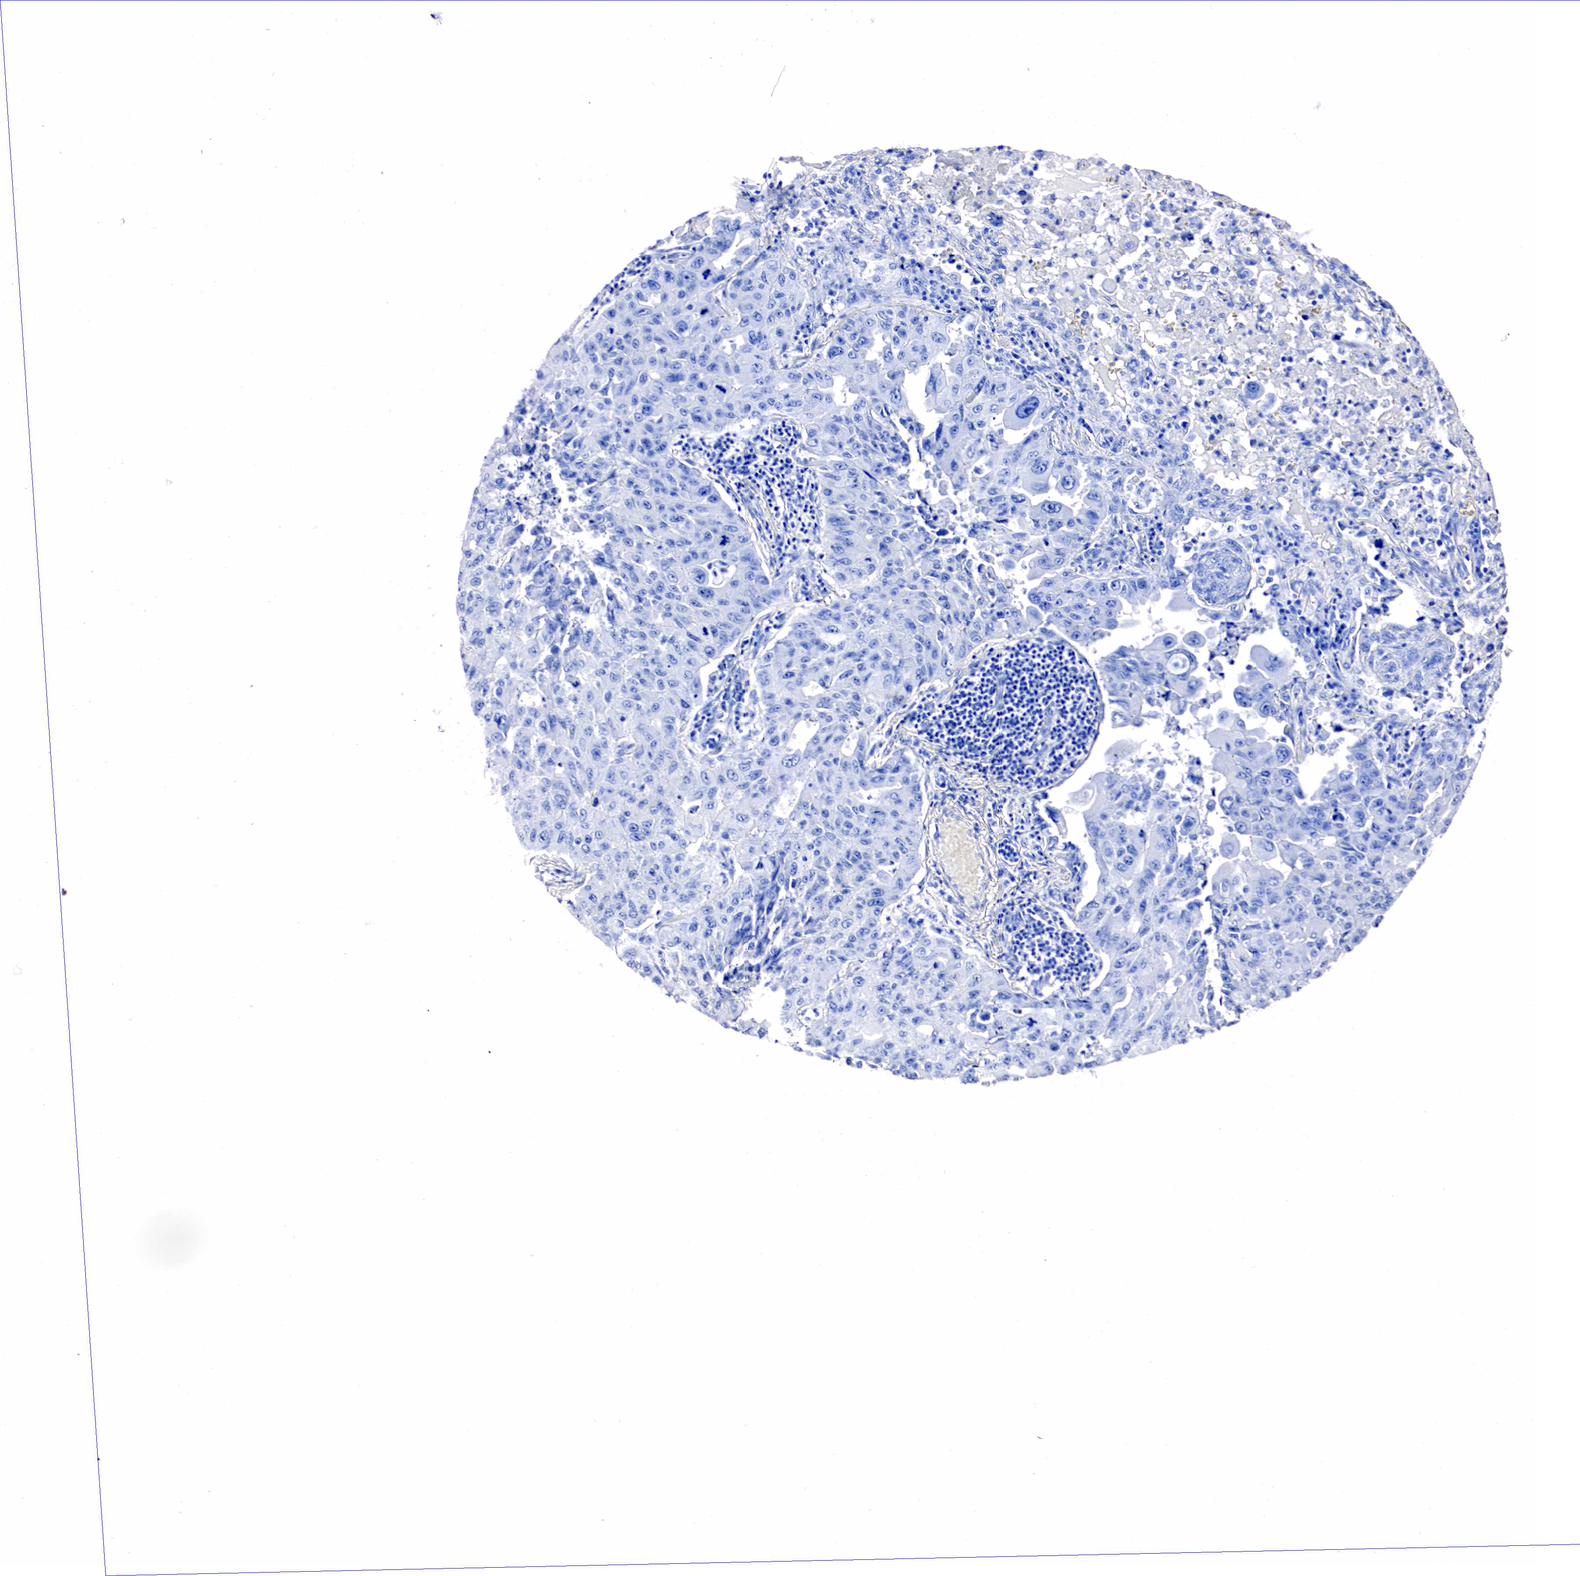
{"staining": {"intensity": "negative", "quantity": "none", "location": "none"}, "tissue": "lung cancer", "cell_type": "Tumor cells", "image_type": "cancer", "snomed": [{"axis": "morphology", "description": "Adenocarcinoma, NOS"}, {"axis": "topography", "description": "Lung"}], "caption": "The micrograph exhibits no staining of tumor cells in lung cancer. (Stains: DAB IHC with hematoxylin counter stain, Microscopy: brightfield microscopy at high magnification).", "gene": "ACP3", "patient": {"sex": "male", "age": 64}}